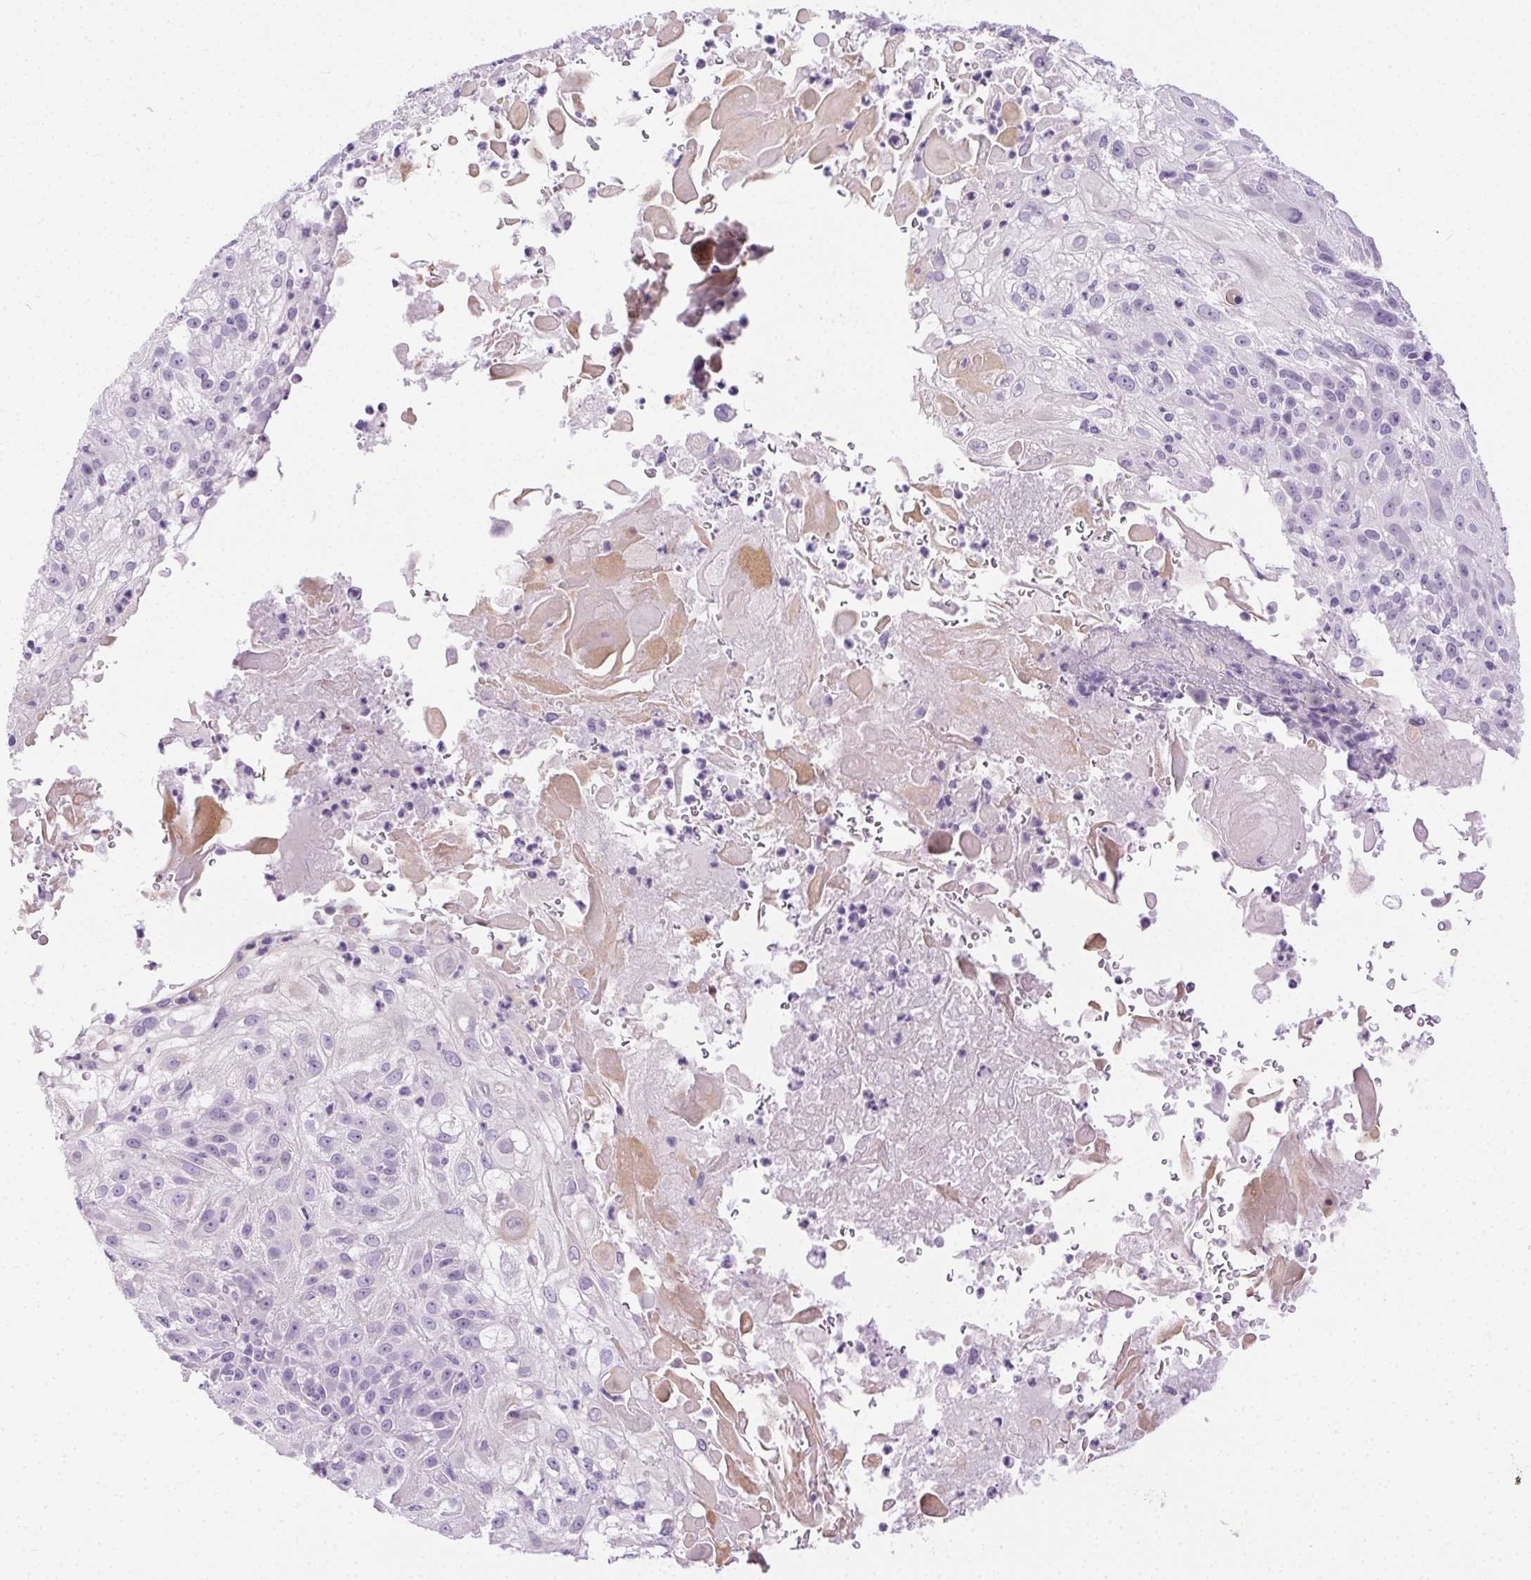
{"staining": {"intensity": "negative", "quantity": "none", "location": "none"}, "tissue": "skin cancer", "cell_type": "Tumor cells", "image_type": "cancer", "snomed": [{"axis": "morphology", "description": "Normal tissue, NOS"}, {"axis": "morphology", "description": "Squamous cell carcinoma, NOS"}, {"axis": "topography", "description": "Skin"}], "caption": "Histopathology image shows no significant protein expression in tumor cells of skin cancer.", "gene": "C20orf85", "patient": {"sex": "female", "age": 83}}